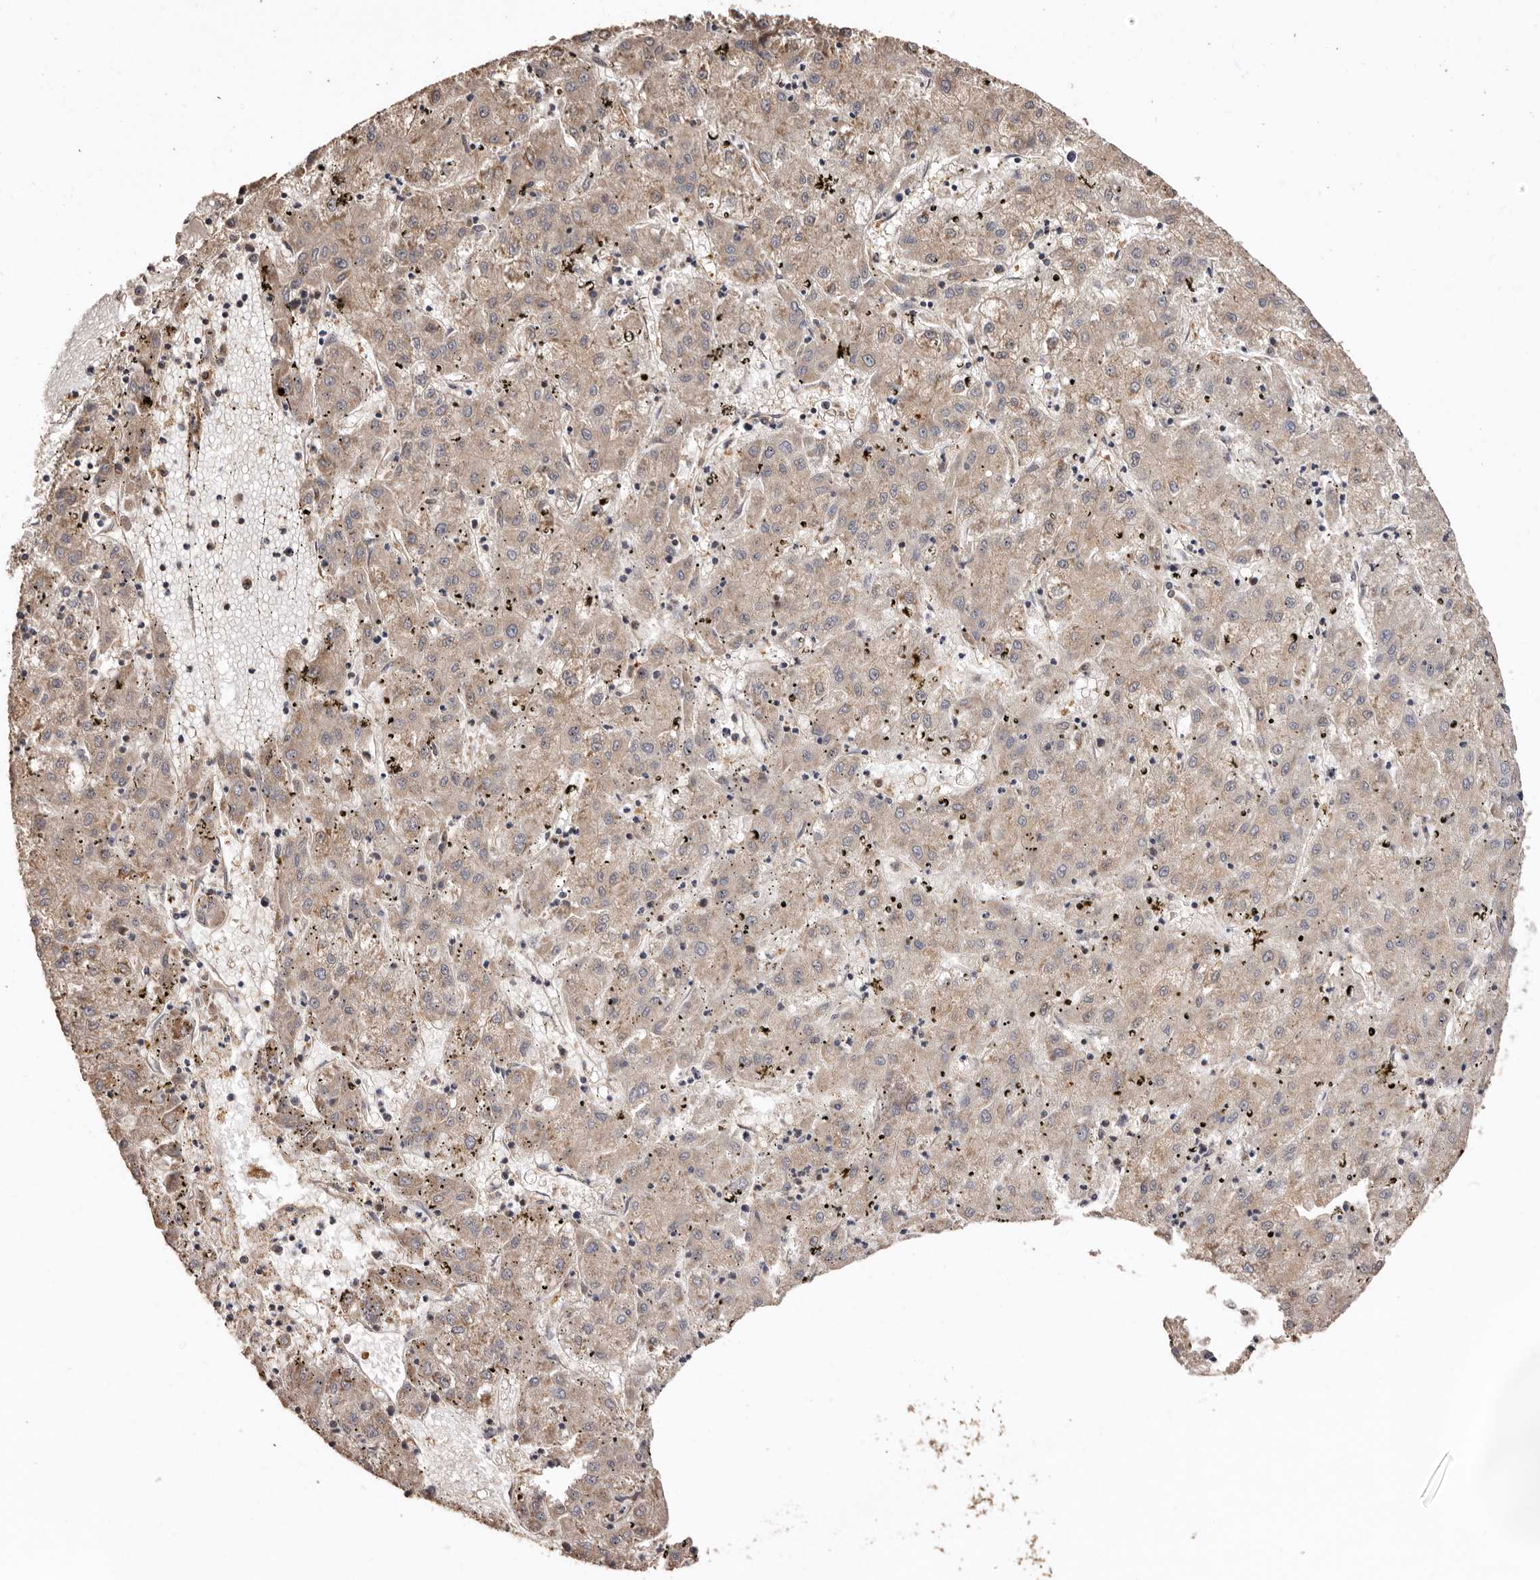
{"staining": {"intensity": "weak", "quantity": ">75%", "location": "cytoplasmic/membranous"}, "tissue": "liver cancer", "cell_type": "Tumor cells", "image_type": "cancer", "snomed": [{"axis": "morphology", "description": "Carcinoma, Hepatocellular, NOS"}, {"axis": "topography", "description": "Liver"}], "caption": "This photomicrograph displays hepatocellular carcinoma (liver) stained with immunohistochemistry (IHC) to label a protein in brown. The cytoplasmic/membranous of tumor cells show weak positivity for the protein. Nuclei are counter-stained blue.", "gene": "COQ8B", "patient": {"sex": "male", "age": 72}}